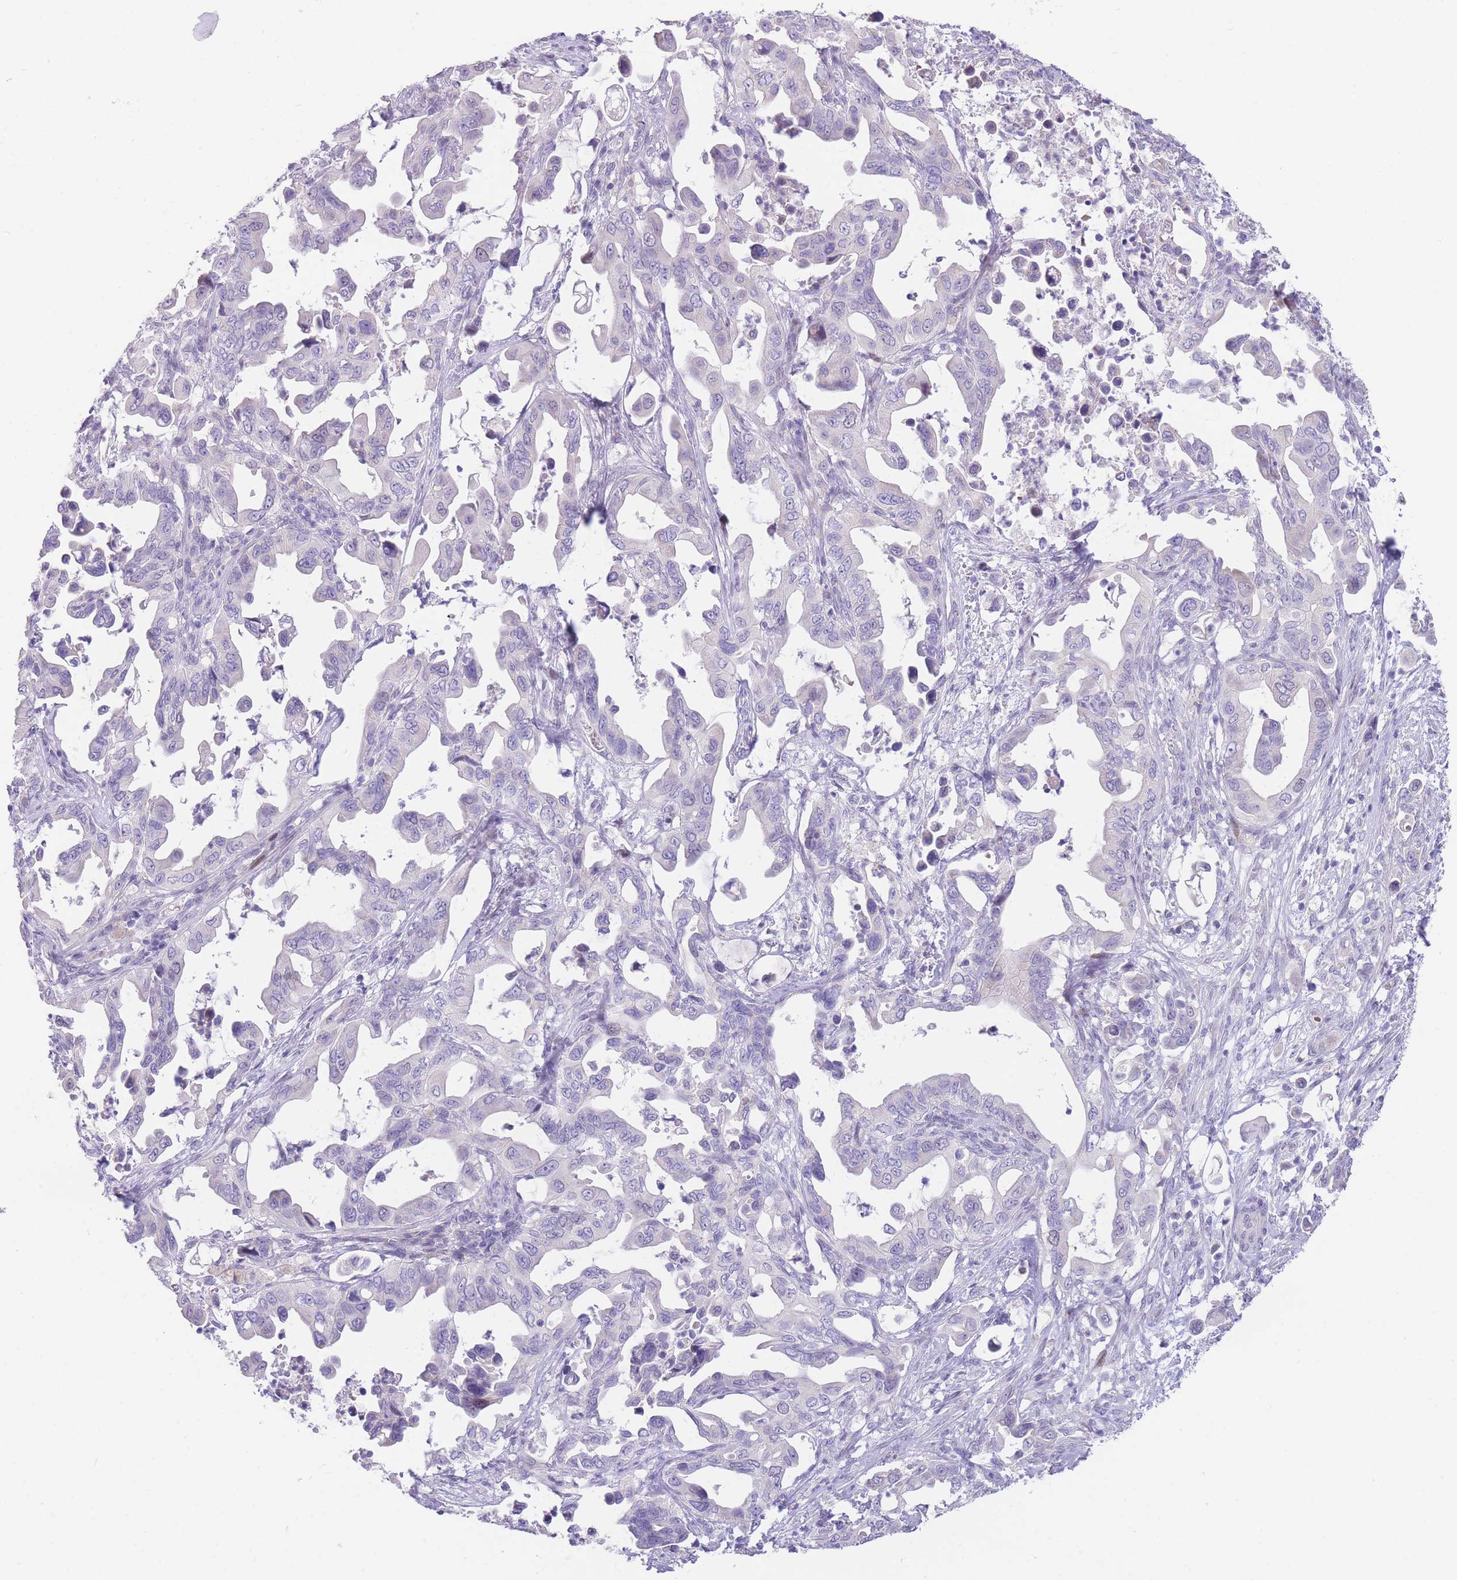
{"staining": {"intensity": "negative", "quantity": "none", "location": "none"}, "tissue": "pancreatic cancer", "cell_type": "Tumor cells", "image_type": "cancer", "snomed": [{"axis": "morphology", "description": "Adenocarcinoma, NOS"}, {"axis": "topography", "description": "Pancreas"}], "caption": "A micrograph of pancreatic cancer stained for a protein displays no brown staining in tumor cells. (IHC, brightfield microscopy, high magnification).", "gene": "SHCBP1", "patient": {"sex": "male", "age": 61}}